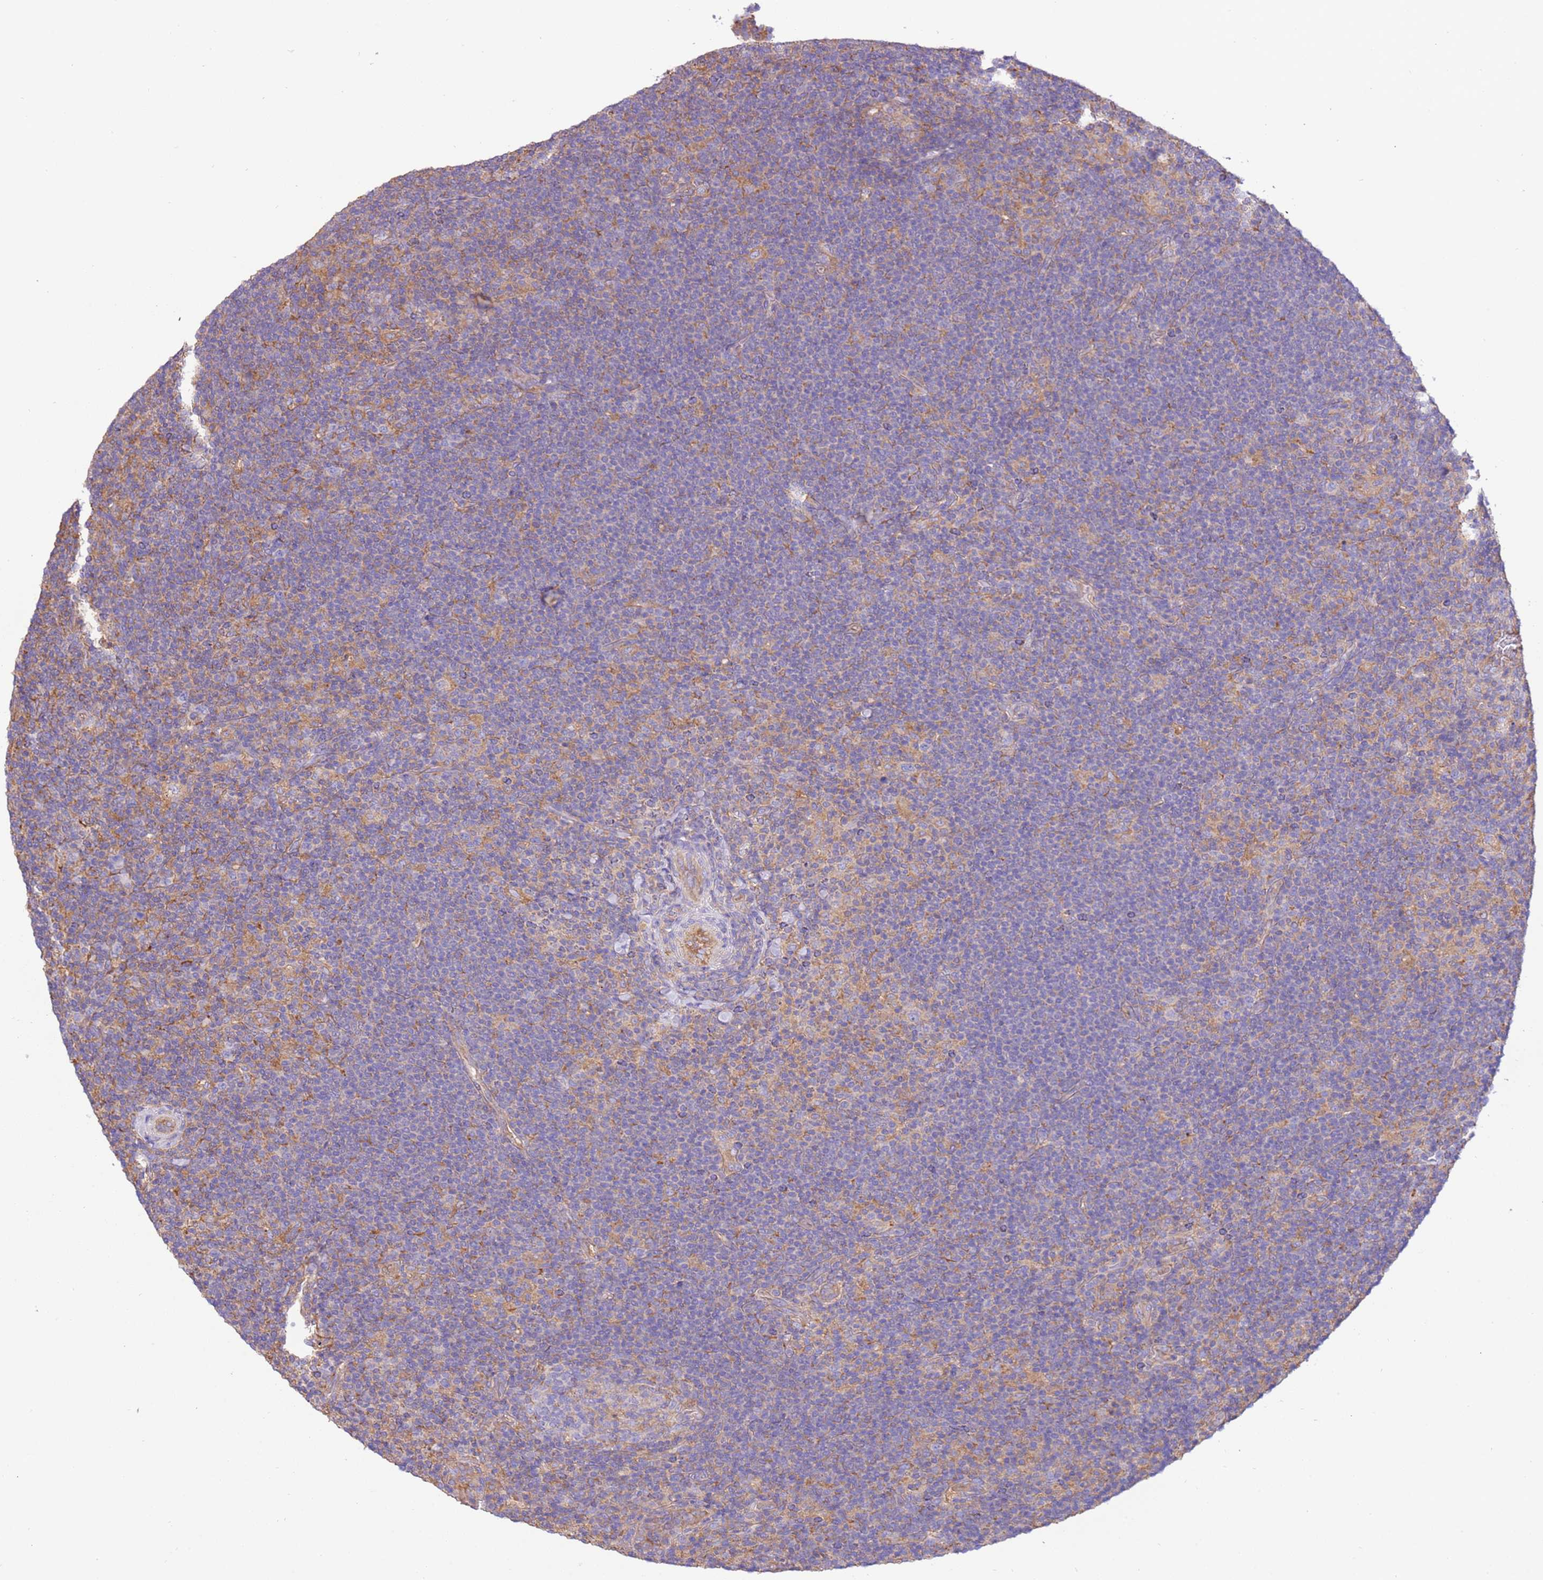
{"staining": {"intensity": "moderate", "quantity": ">75%", "location": "cytoplasmic/membranous"}, "tissue": "lymphoma", "cell_type": "Tumor cells", "image_type": "cancer", "snomed": [{"axis": "morphology", "description": "Hodgkin's disease, NOS"}, {"axis": "topography", "description": "Lymph node"}], "caption": "Approximately >75% of tumor cells in lymphoma display moderate cytoplasmic/membranous protein positivity as visualized by brown immunohistochemical staining.", "gene": "NAALADL1", "patient": {"sex": "female", "age": 57}}